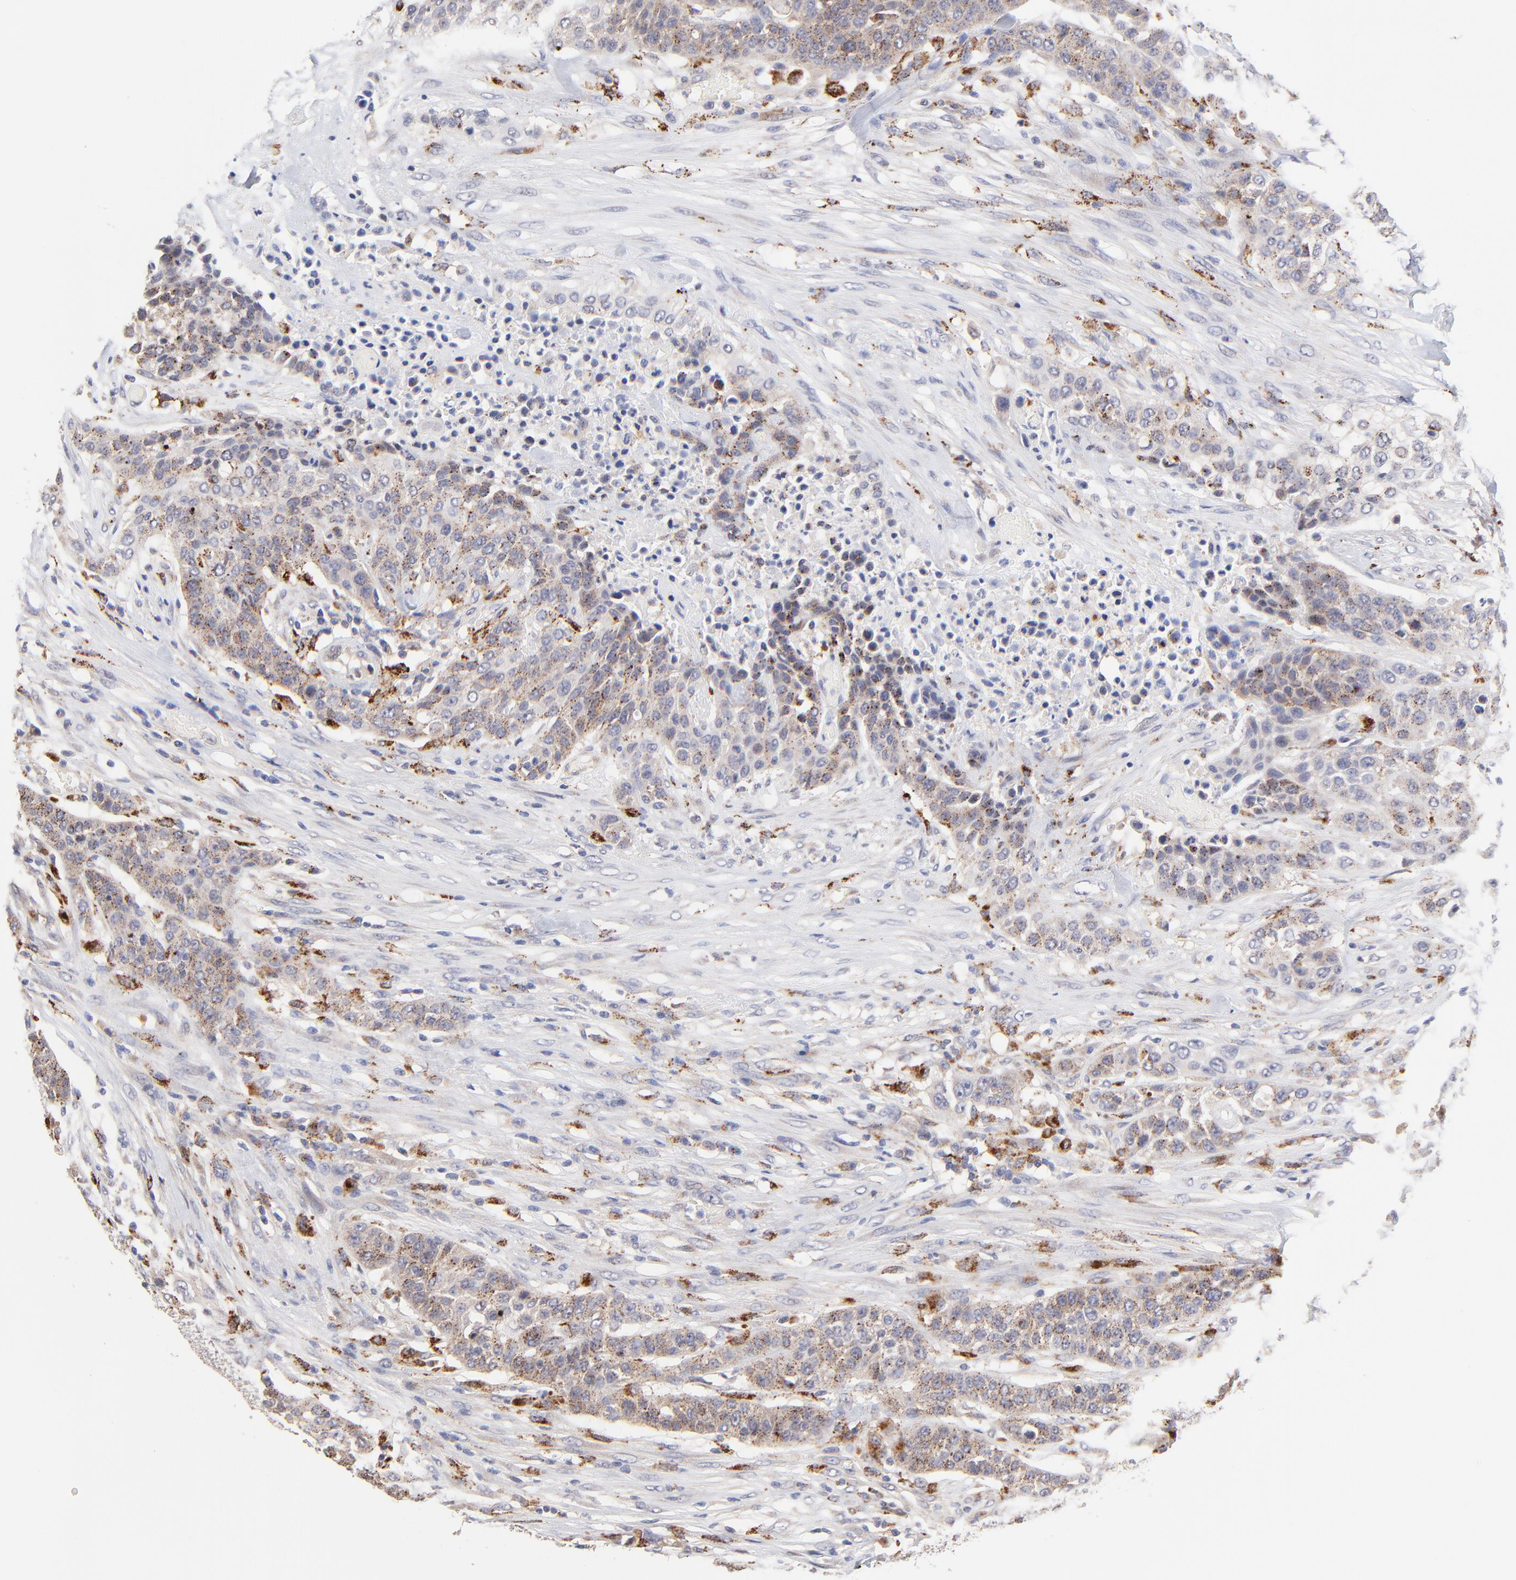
{"staining": {"intensity": "weak", "quantity": "25%-75%", "location": "cytoplasmic/membranous"}, "tissue": "urothelial cancer", "cell_type": "Tumor cells", "image_type": "cancer", "snomed": [{"axis": "morphology", "description": "Urothelial carcinoma, High grade"}, {"axis": "topography", "description": "Urinary bladder"}], "caption": "Urothelial cancer was stained to show a protein in brown. There is low levels of weak cytoplasmic/membranous staining in about 25%-75% of tumor cells.", "gene": "PDE4B", "patient": {"sex": "male", "age": 74}}